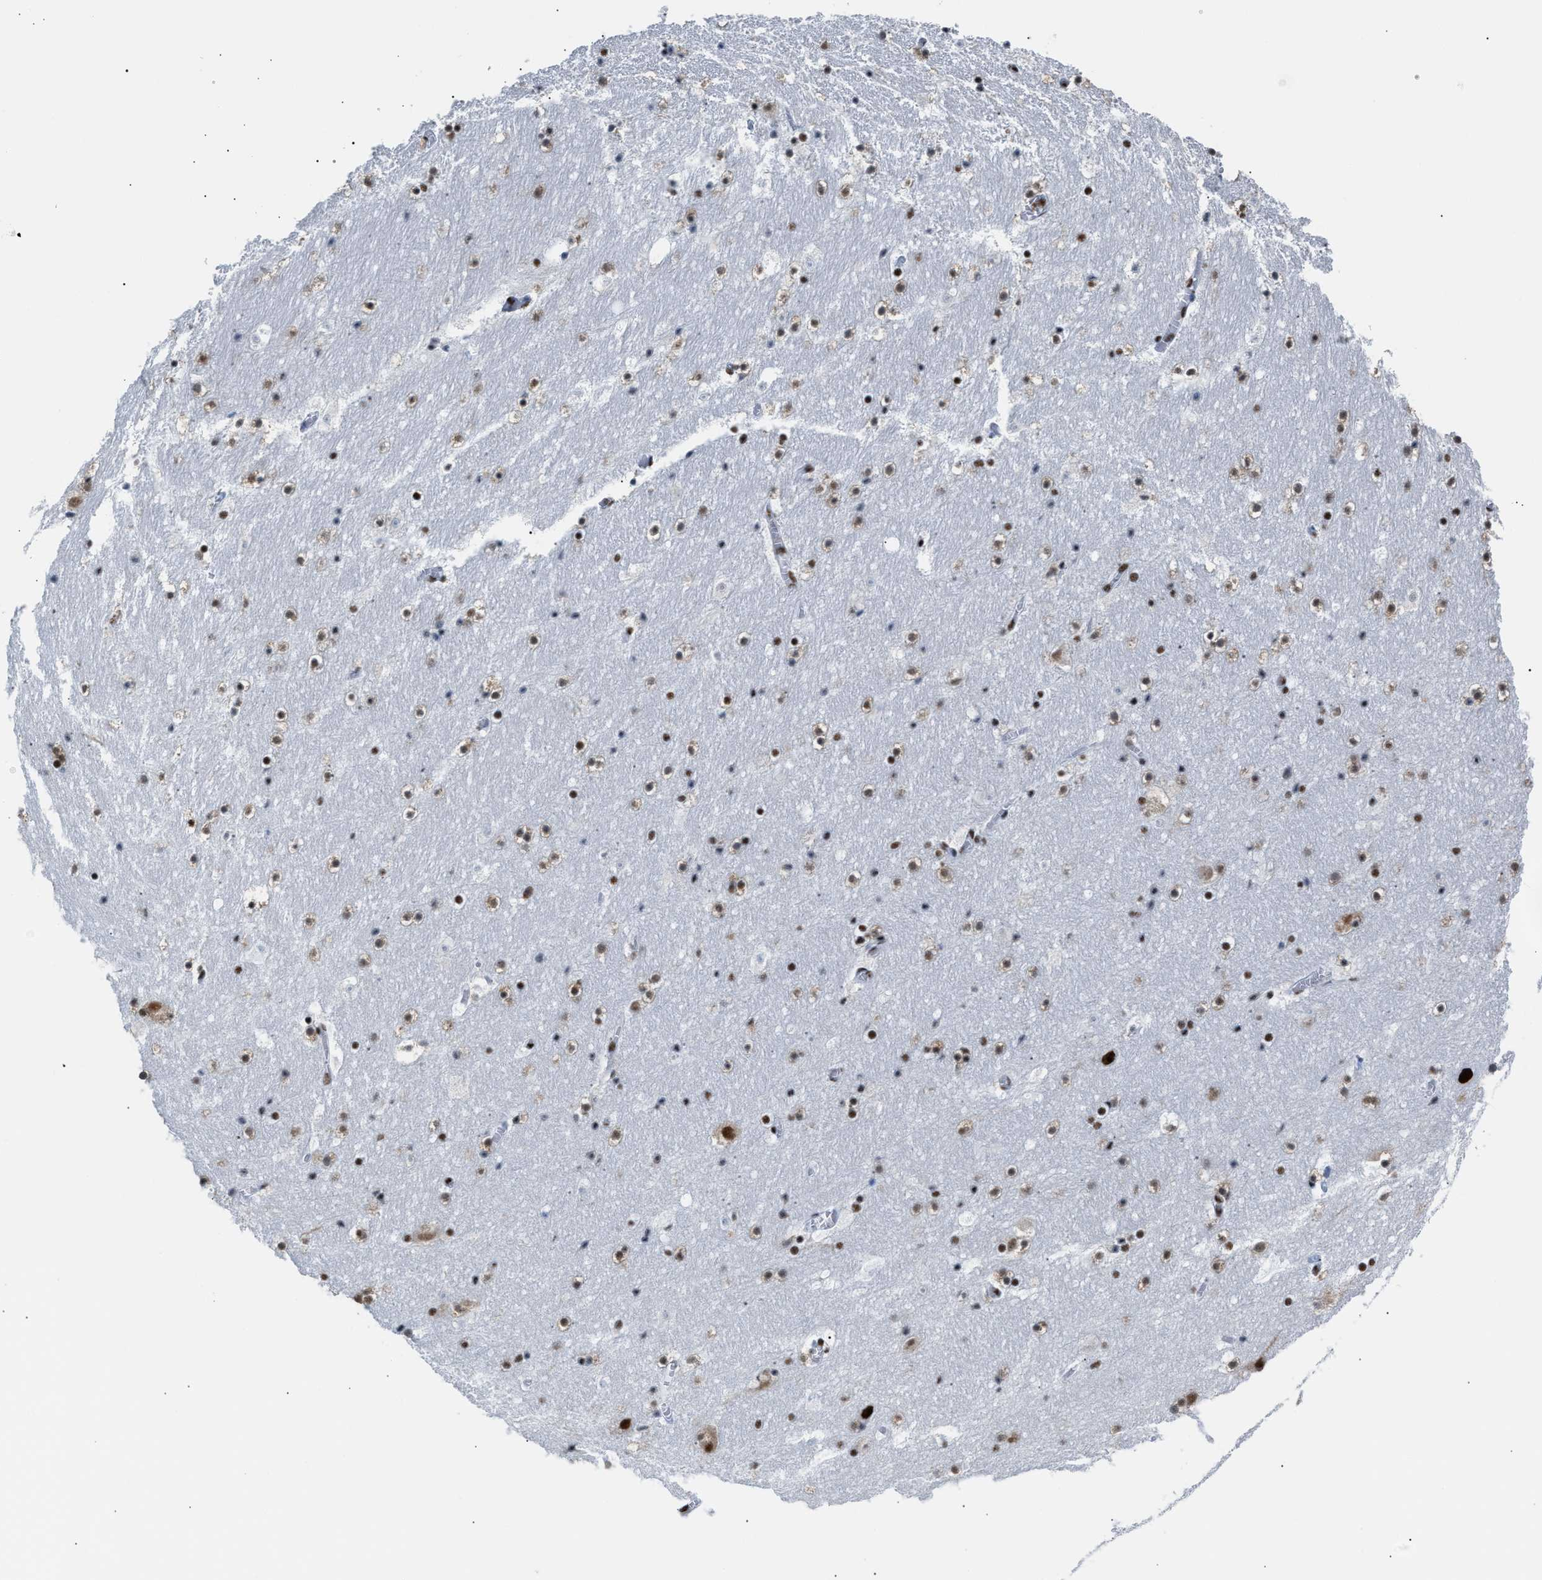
{"staining": {"intensity": "weak", "quantity": "25%-75%", "location": "nuclear"}, "tissue": "hippocampus", "cell_type": "Glial cells", "image_type": "normal", "snomed": [{"axis": "morphology", "description": "Normal tissue, NOS"}, {"axis": "topography", "description": "Hippocampus"}], "caption": "Brown immunohistochemical staining in unremarkable human hippocampus reveals weak nuclear staining in approximately 25%-75% of glial cells.", "gene": "CCAR2", "patient": {"sex": "male", "age": 45}}